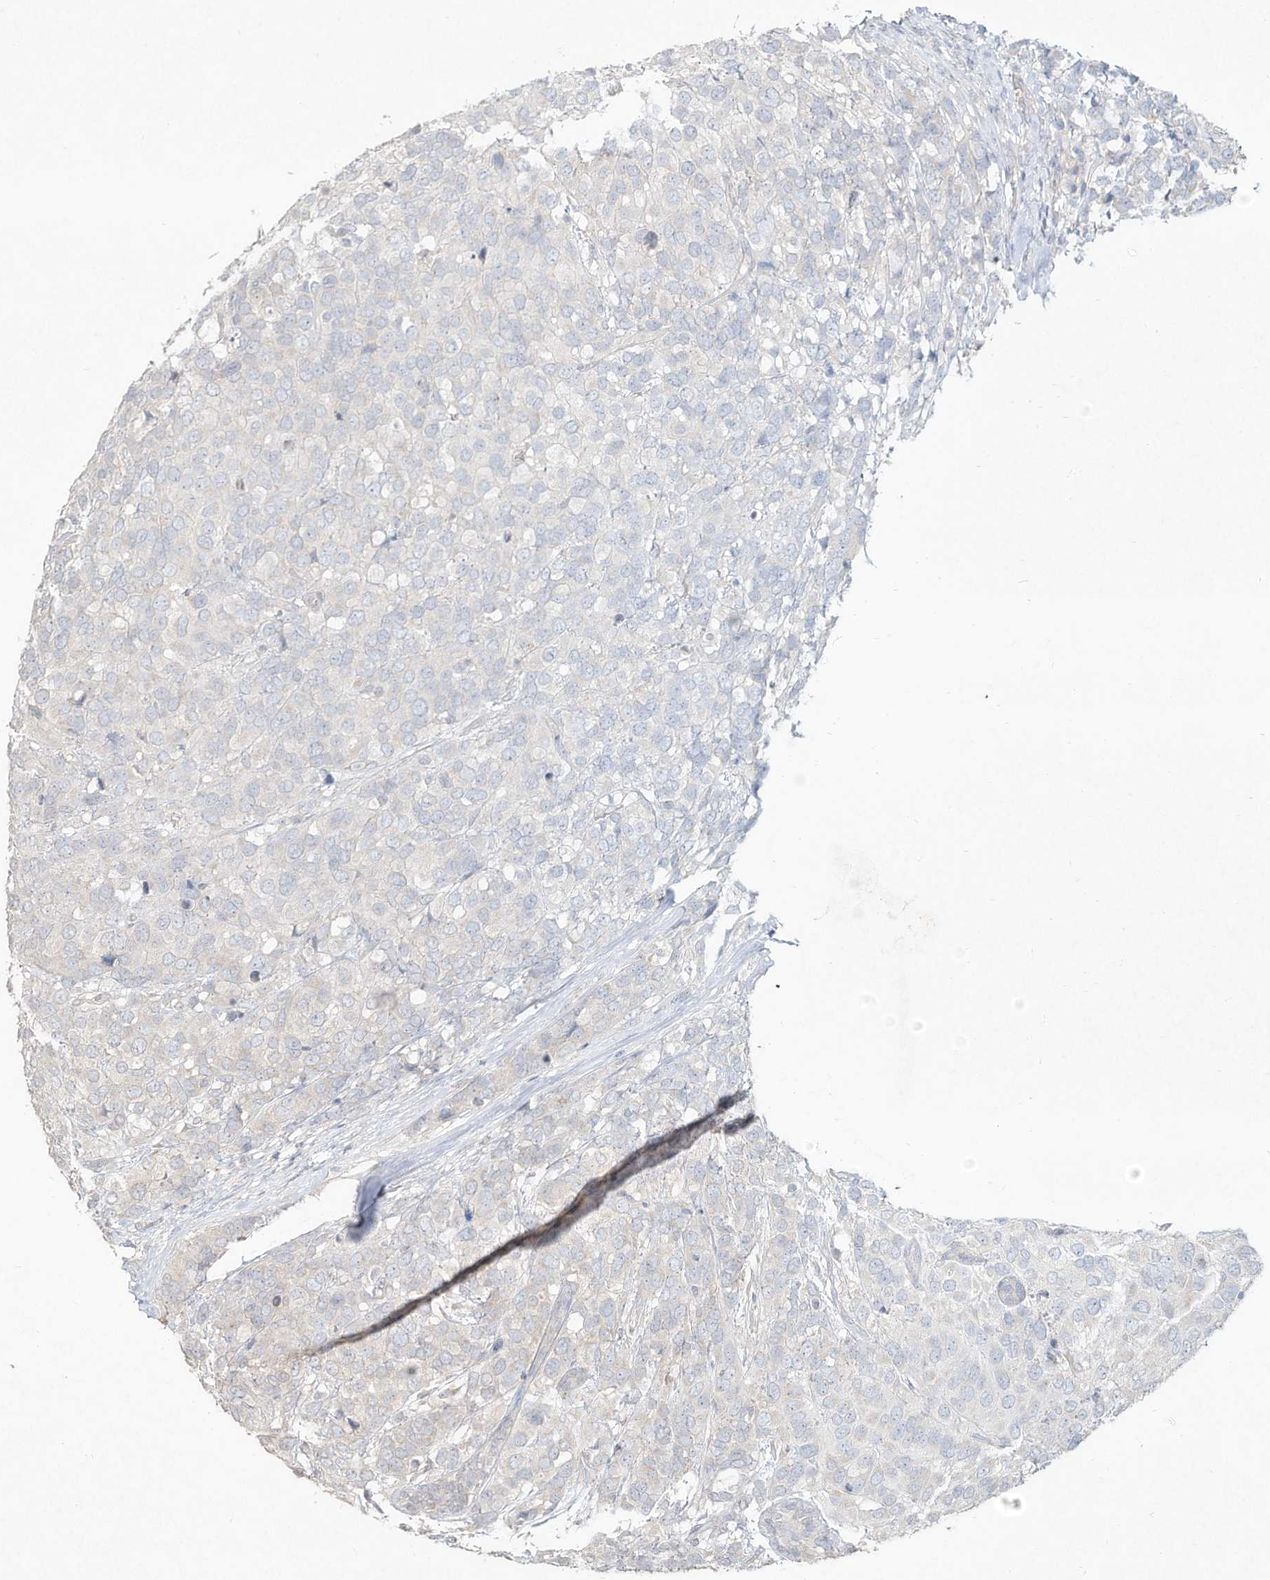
{"staining": {"intensity": "negative", "quantity": "none", "location": "none"}, "tissue": "breast cancer", "cell_type": "Tumor cells", "image_type": "cancer", "snomed": [{"axis": "morphology", "description": "Lobular carcinoma"}, {"axis": "topography", "description": "Breast"}], "caption": "Immunohistochemical staining of breast cancer (lobular carcinoma) exhibits no significant staining in tumor cells.", "gene": "DYNC1I2", "patient": {"sex": "female", "age": 59}}